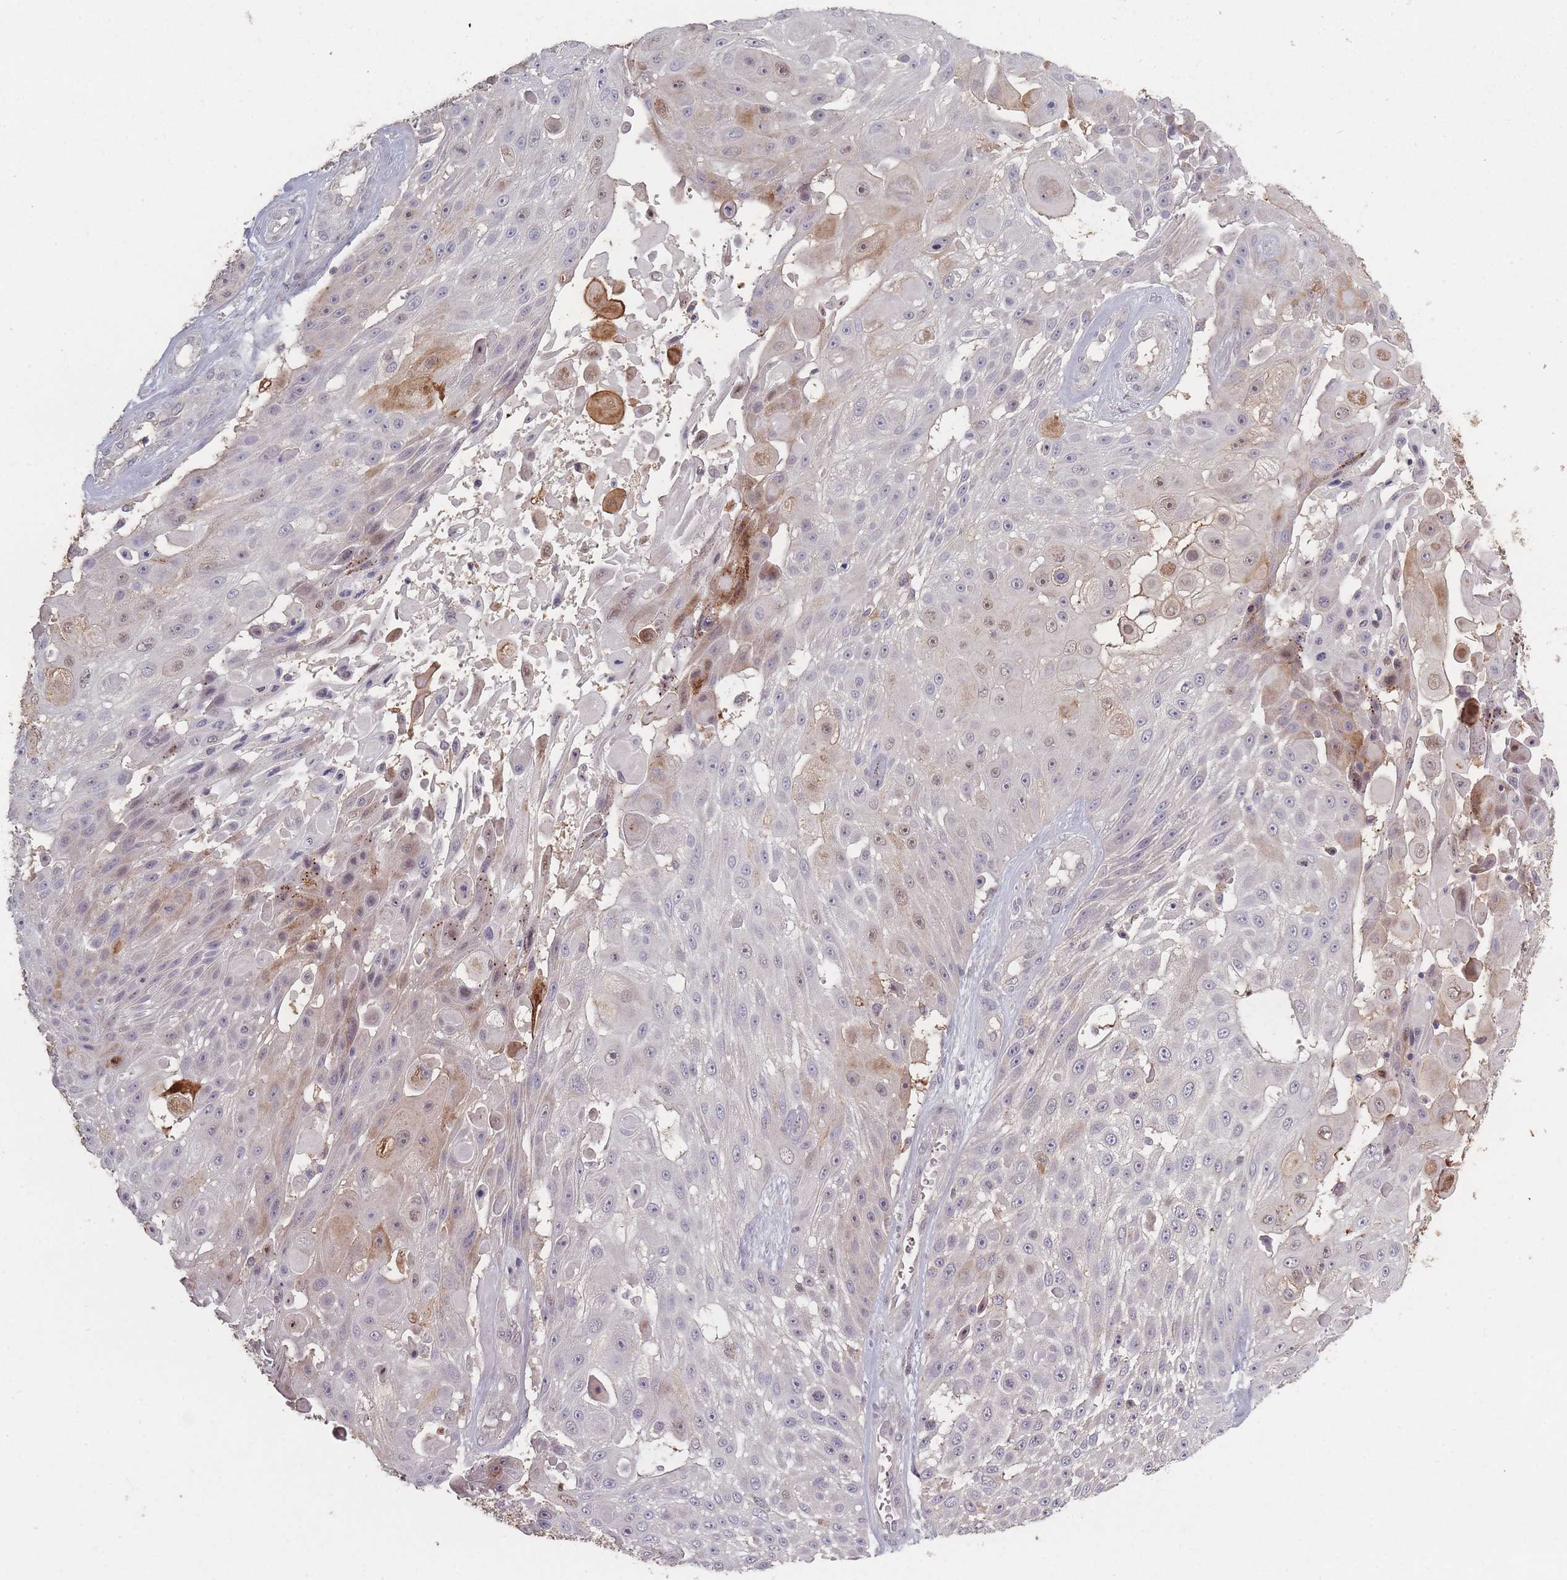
{"staining": {"intensity": "weak", "quantity": "<25%", "location": "nuclear"}, "tissue": "skin cancer", "cell_type": "Tumor cells", "image_type": "cancer", "snomed": [{"axis": "morphology", "description": "Squamous cell carcinoma, NOS"}, {"axis": "topography", "description": "Skin"}], "caption": "An IHC histopathology image of skin cancer (squamous cell carcinoma) is shown. There is no staining in tumor cells of skin cancer (squamous cell carcinoma).", "gene": "BST1", "patient": {"sex": "female", "age": 86}}